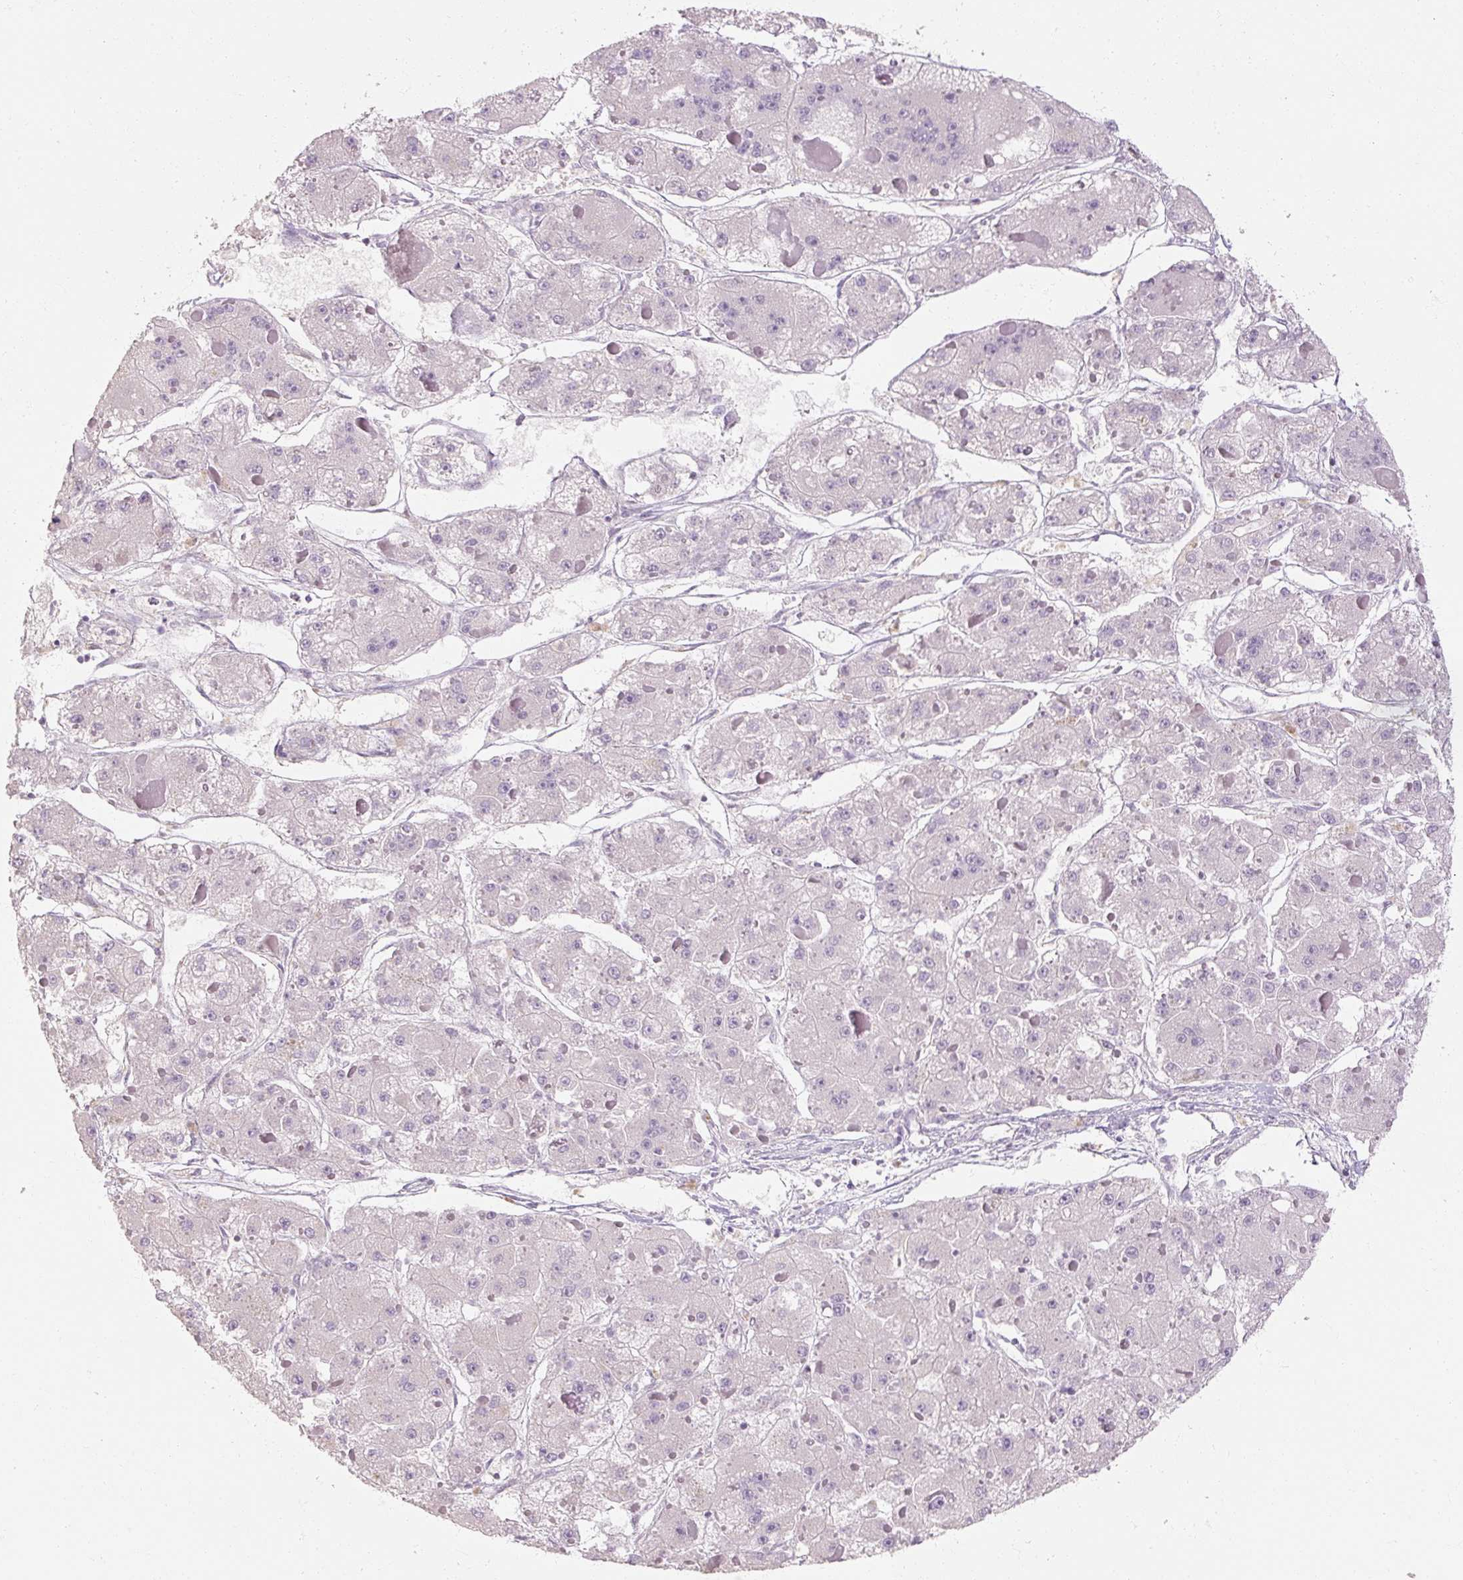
{"staining": {"intensity": "negative", "quantity": "none", "location": "none"}, "tissue": "liver cancer", "cell_type": "Tumor cells", "image_type": "cancer", "snomed": [{"axis": "morphology", "description": "Carcinoma, Hepatocellular, NOS"}, {"axis": "topography", "description": "Liver"}], "caption": "Protein analysis of hepatocellular carcinoma (liver) exhibits no significant expression in tumor cells.", "gene": "NFE2L3", "patient": {"sex": "female", "age": 73}}